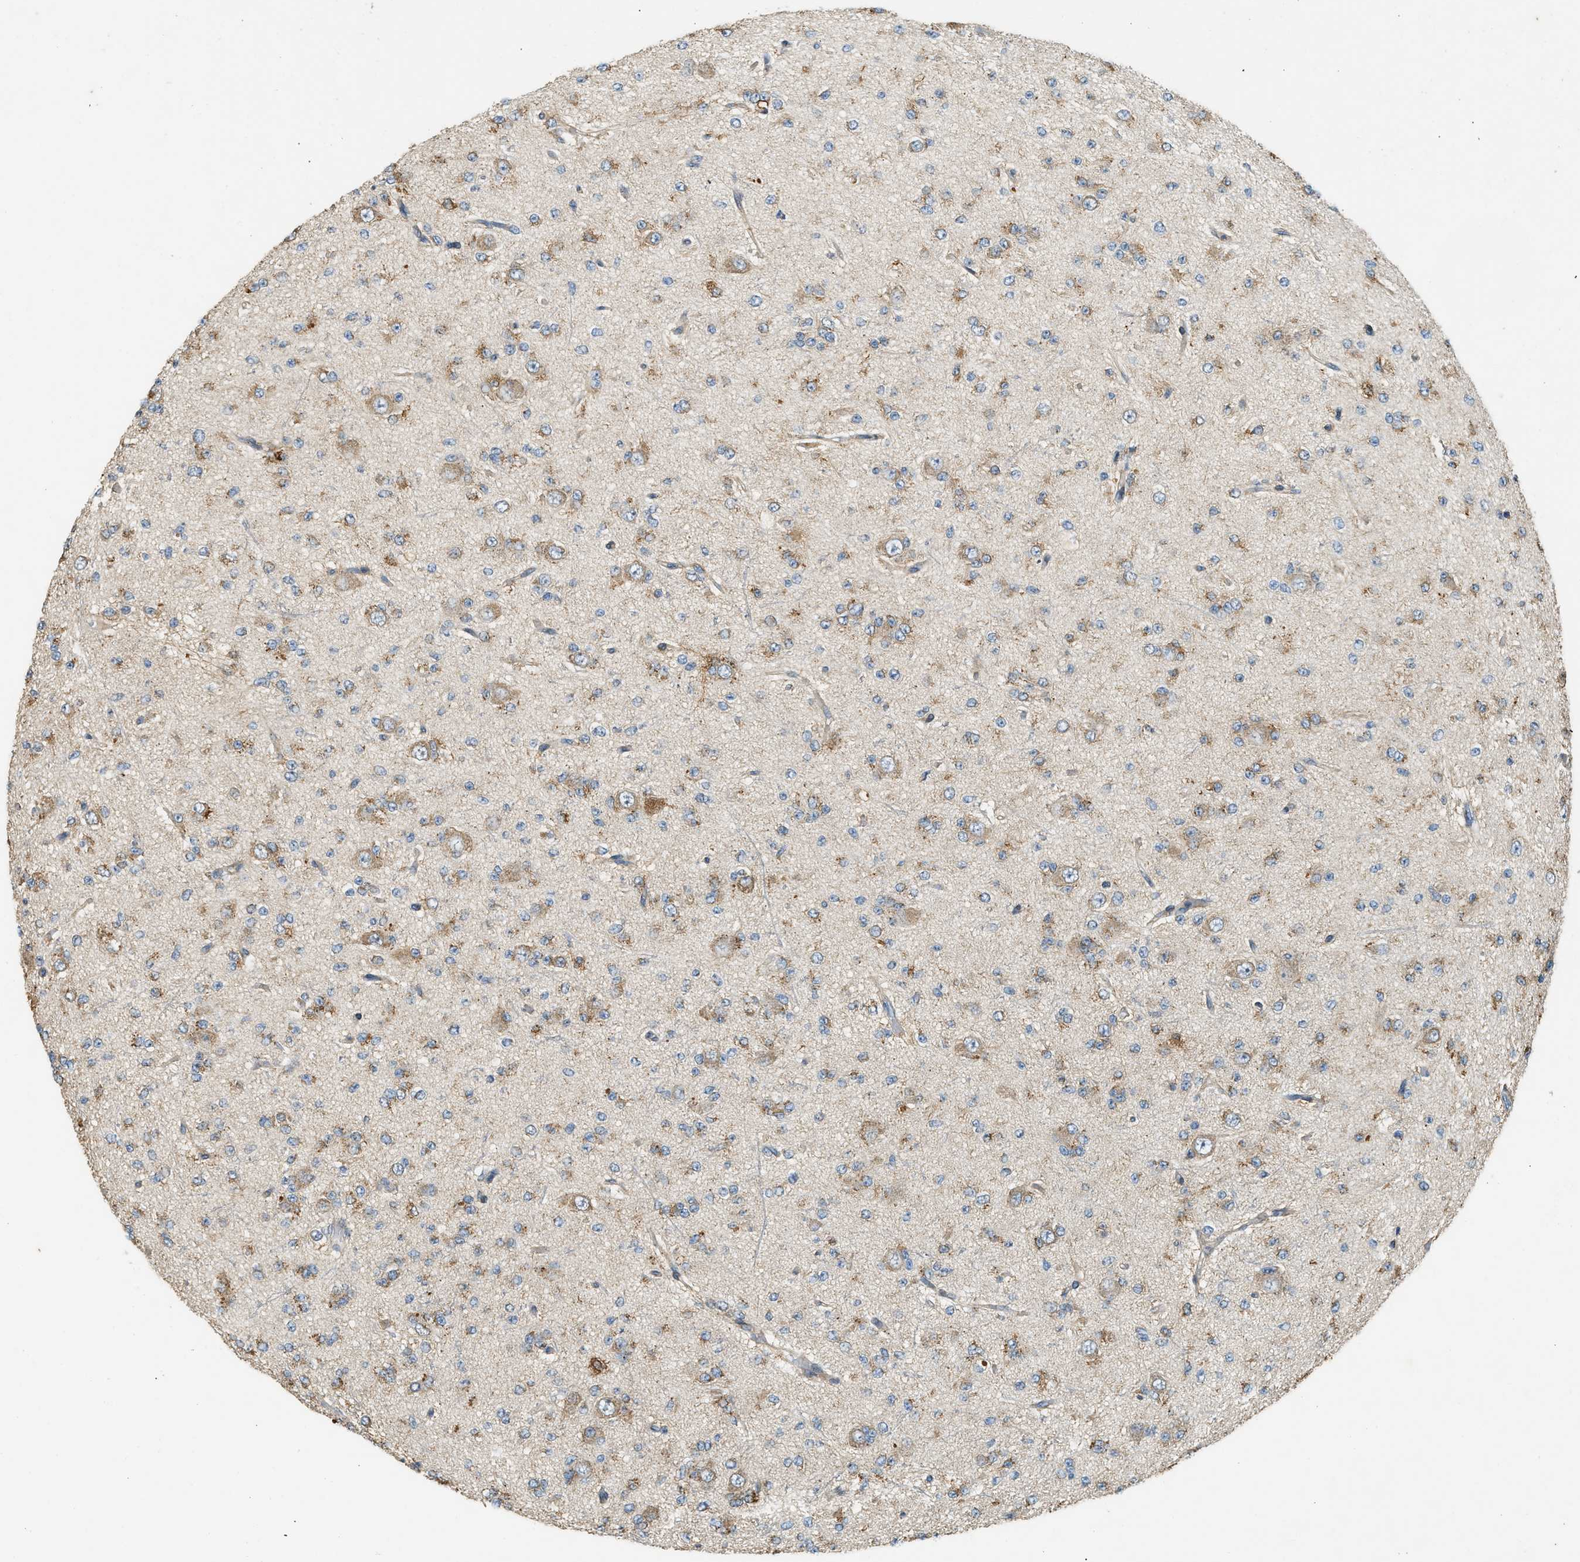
{"staining": {"intensity": "moderate", "quantity": ">75%", "location": "cytoplasmic/membranous"}, "tissue": "glioma", "cell_type": "Tumor cells", "image_type": "cancer", "snomed": [{"axis": "morphology", "description": "Glioma, malignant, Low grade"}, {"axis": "topography", "description": "Brain"}], "caption": "Tumor cells display moderate cytoplasmic/membranous positivity in approximately >75% of cells in malignant low-grade glioma. (brown staining indicates protein expression, while blue staining denotes nuclei).", "gene": "CTSB", "patient": {"sex": "male", "age": 38}}